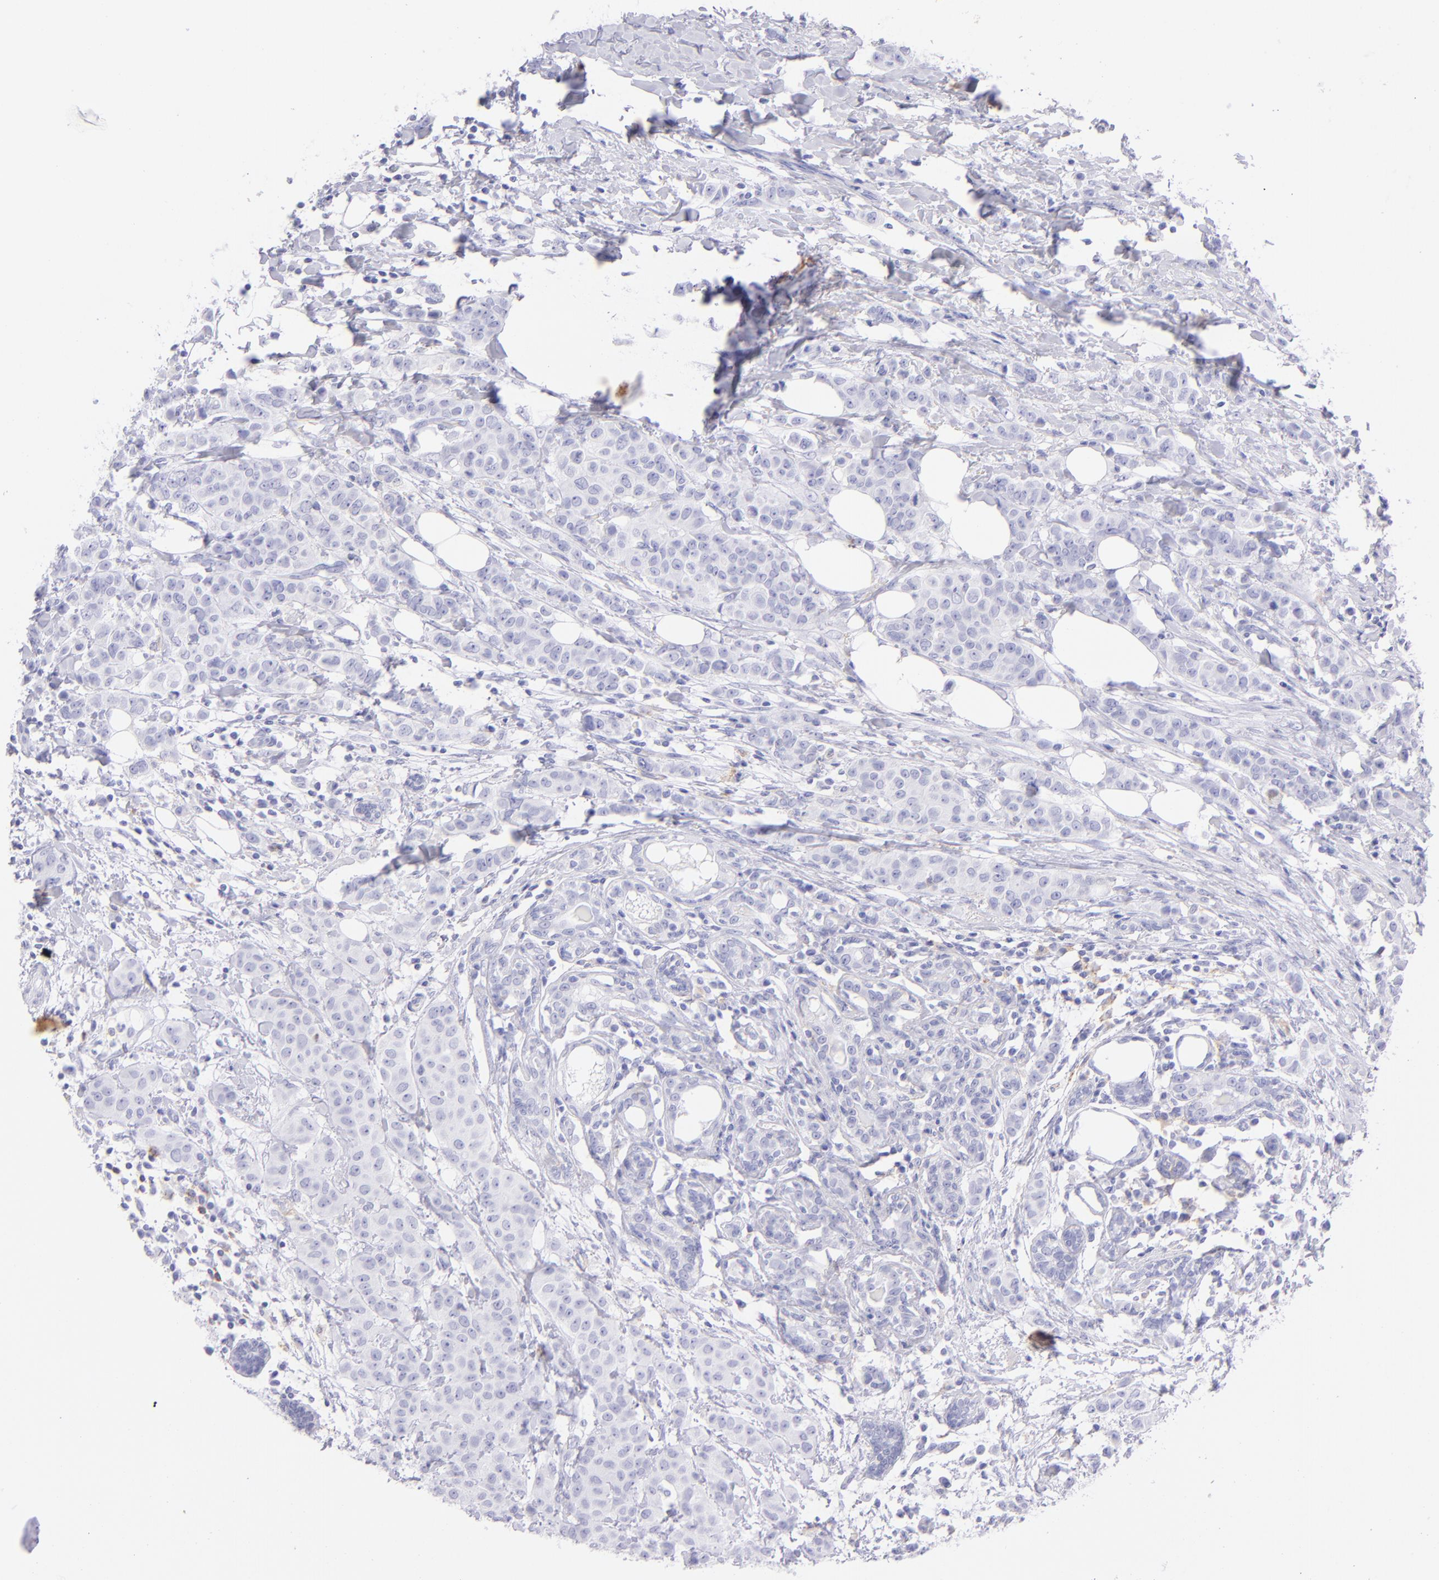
{"staining": {"intensity": "negative", "quantity": "none", "location": "none"}, "tissue": "breast cancer", "cell_type": "Tumor cells", "image_type": "cancer", "snomed": [{"axis": "morphology", "description": "Duct carcinoma"}, {"axis": "topography", "description": "Breast"}], "caption": "Human breast cancer stained for a protein using immunohistochemistry (IHC) shows no staining in tumor cells.", "gene": "CD72", "patient": {"sex": "female", "age": 40}}